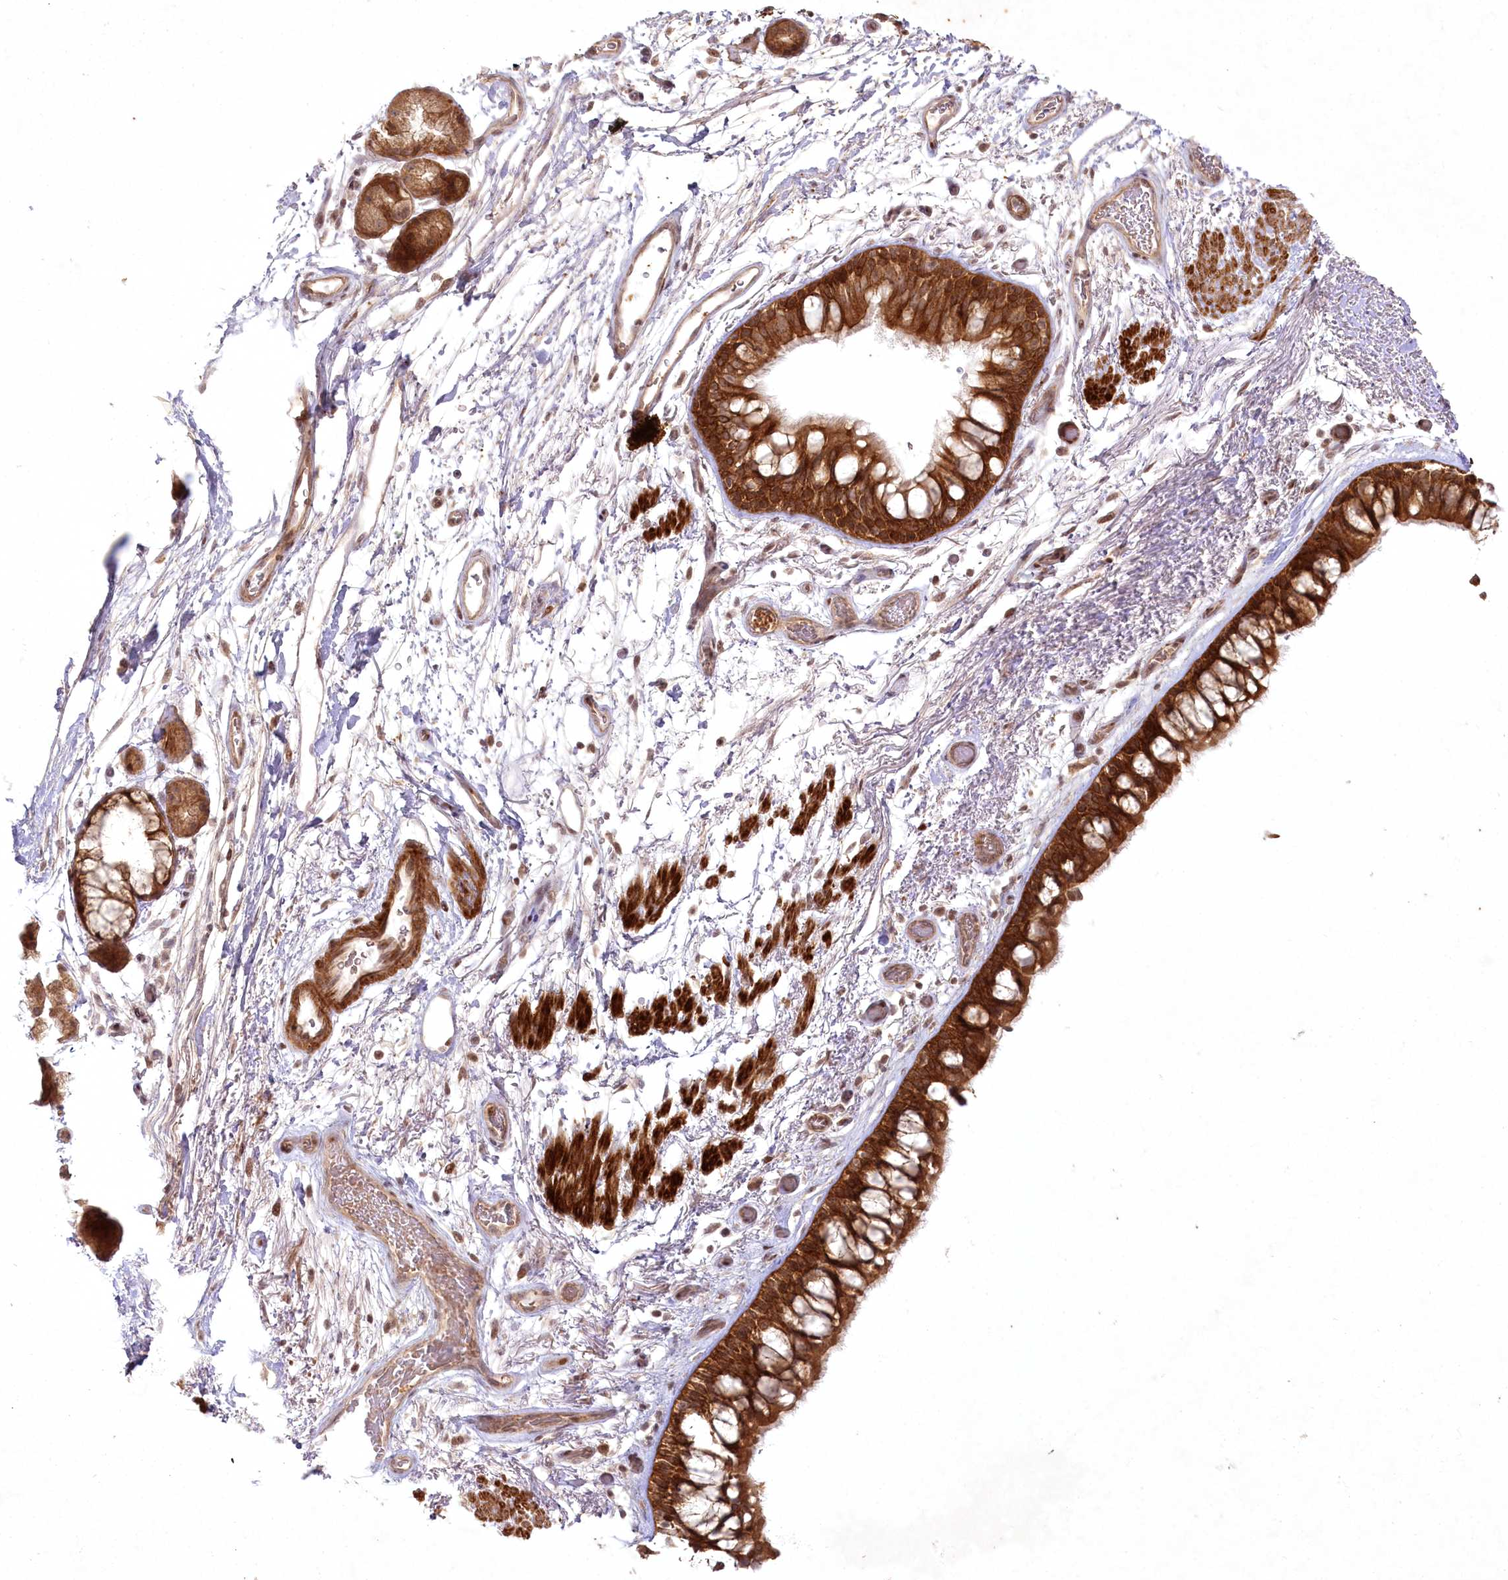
{"staining": {"intensity": "strong", "quantity": ">75%", "location": "cytoplasmic/membranous"}, "tissue": "bronchus", "cell_type": "Respiratory epithelial cells", "image_type": "normal", "snomed": [{"axis": "morphology", "description": "Normal tissue, NOS"}, {"axis": "topography", "description": "Bronchus"}], "caption": "A high-resolution photomicrograph shows IHC staining of benign bronchus, which reveals strong cytoplasmic/membranous expression in about >75% of respiratory epithelial cells.", "gene": "SH2D3A", "patient": {"sex": "male", "age": 65}}